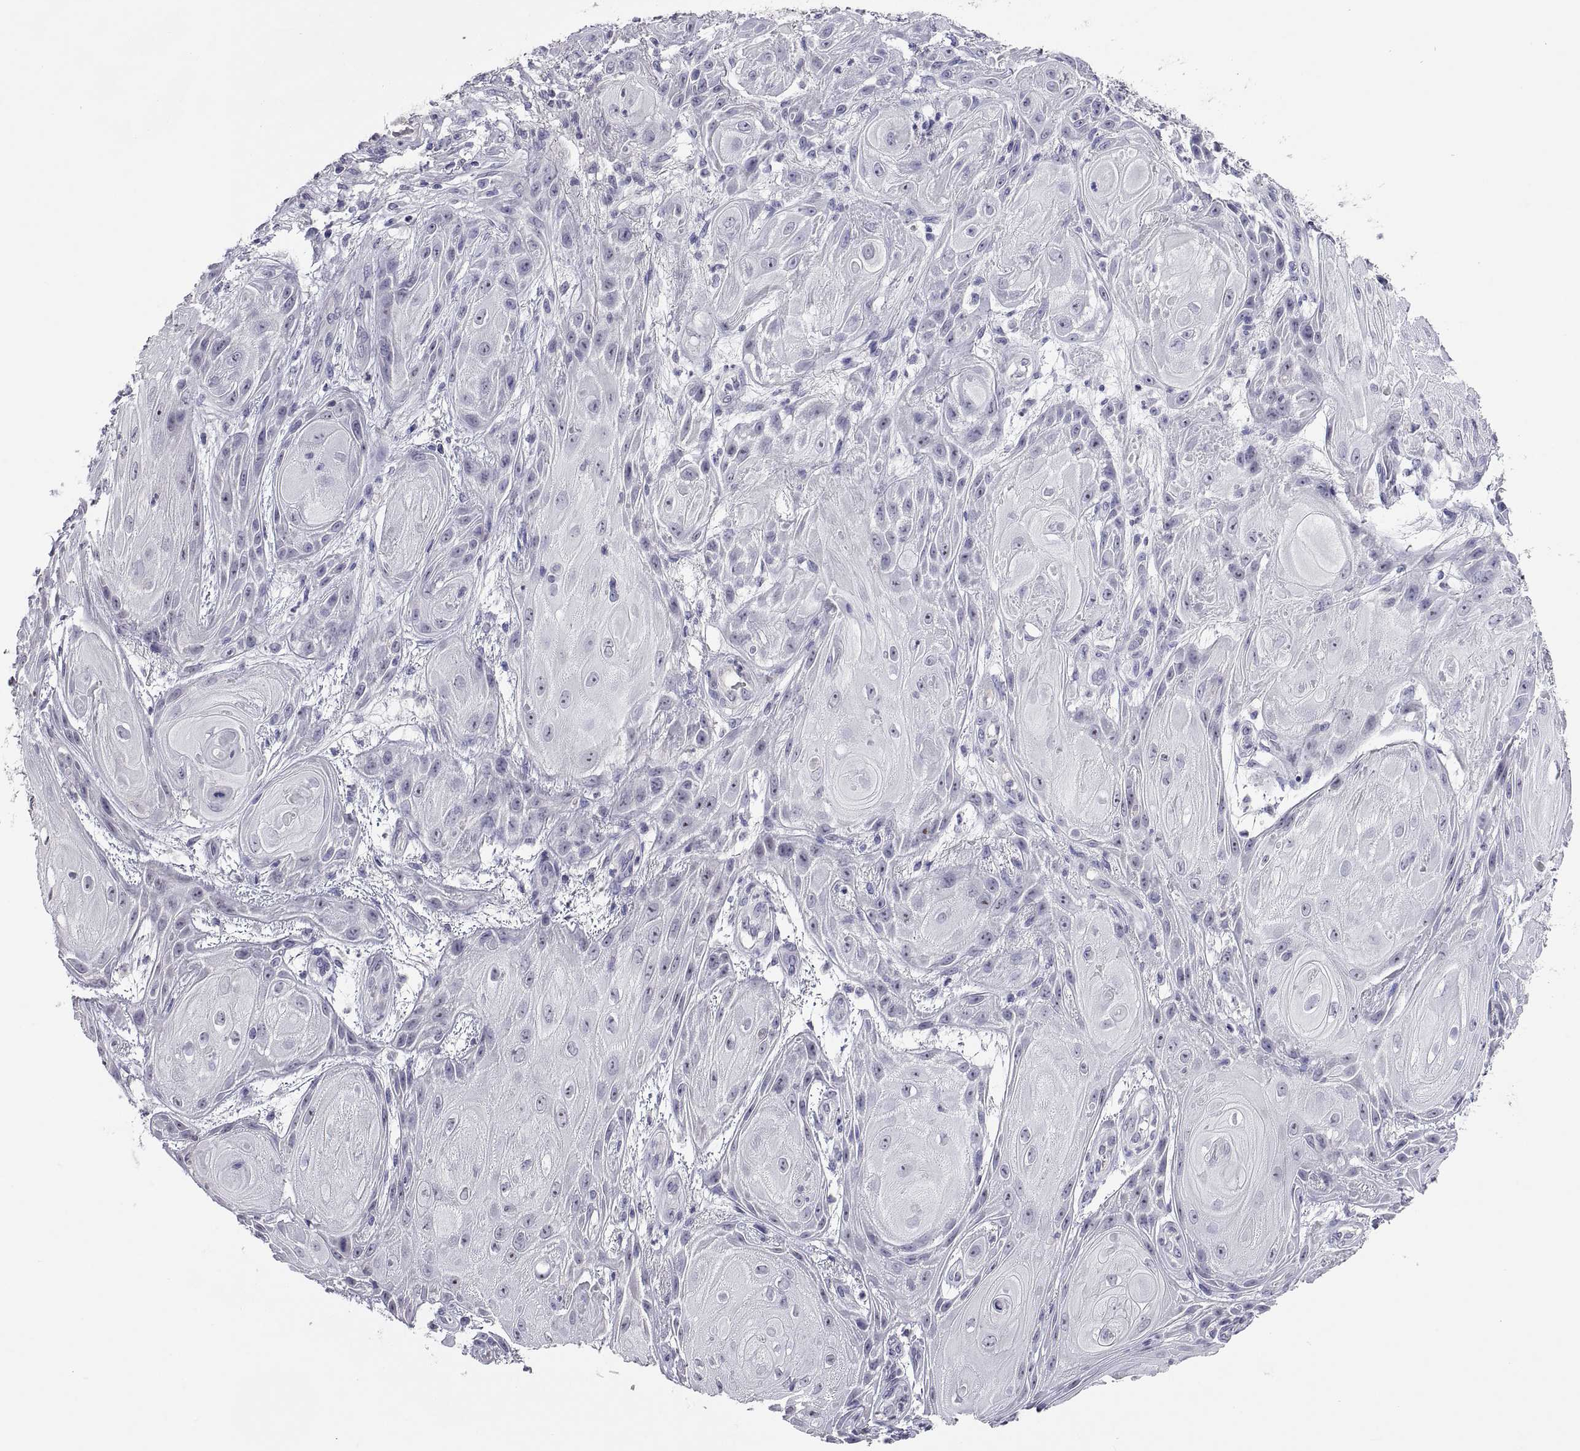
{"staining": {"intensity": "negative", "quantity": "none", "location": "none"}, "tissue": "skin cancer", "cell_type": "Tumor cells", "image_type": "cancer", "snomed": [{"axis": "morphology", "description": "Squamous cell carcinoma, NOS"}, {"axis": "topography", "description": "Skin"}], "caption": "IHC micrograph of human skin cancer (squamous cell carcinoma) stained for a protein (brown), which reveals no staining in tumor cells. Nuclei are stained in blue.", "gene": "MS4A1", "patient": {"sex": "male", "age": 62}}